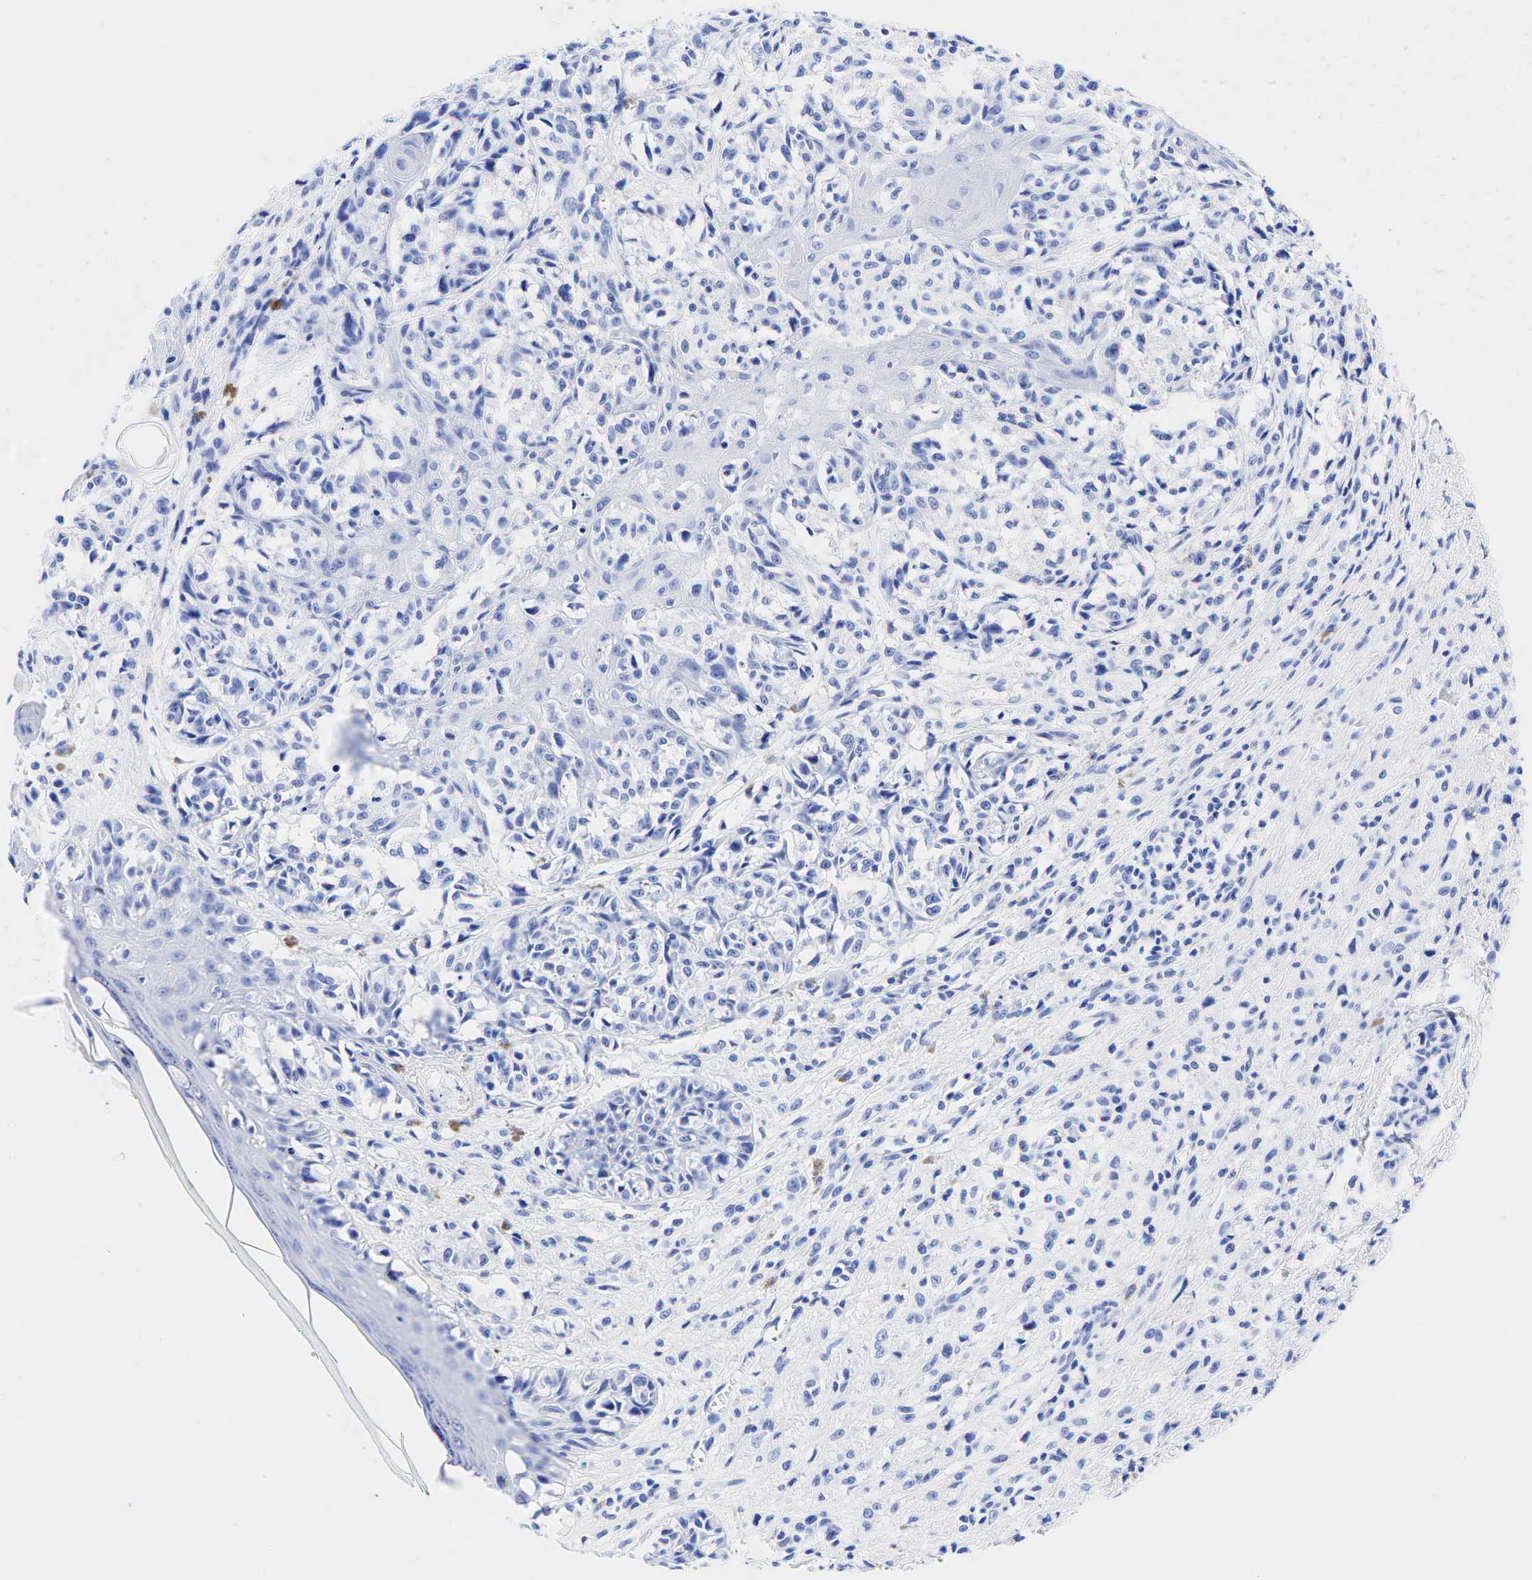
{"staining": {"intensity": "negative", "quantity": "none", "location": "none"}, "tissue": "melanoma", "cell_type": "Tumor cells", "image_type": "cancer", "snomed": [{"axis": "morphology", "description": "Malignant melanoma, NOS"}, {"axis": "topography", "description": "Skin"}], "caption": "Immunohistochemistry (IHC) histopathology image of neoplastic tissue: human malignant melanoma stained with DAB demonstrates no significant protein staining in tumor cells.", "gene": "KRT19", "patient": {"sex": "male", "age": 80}}